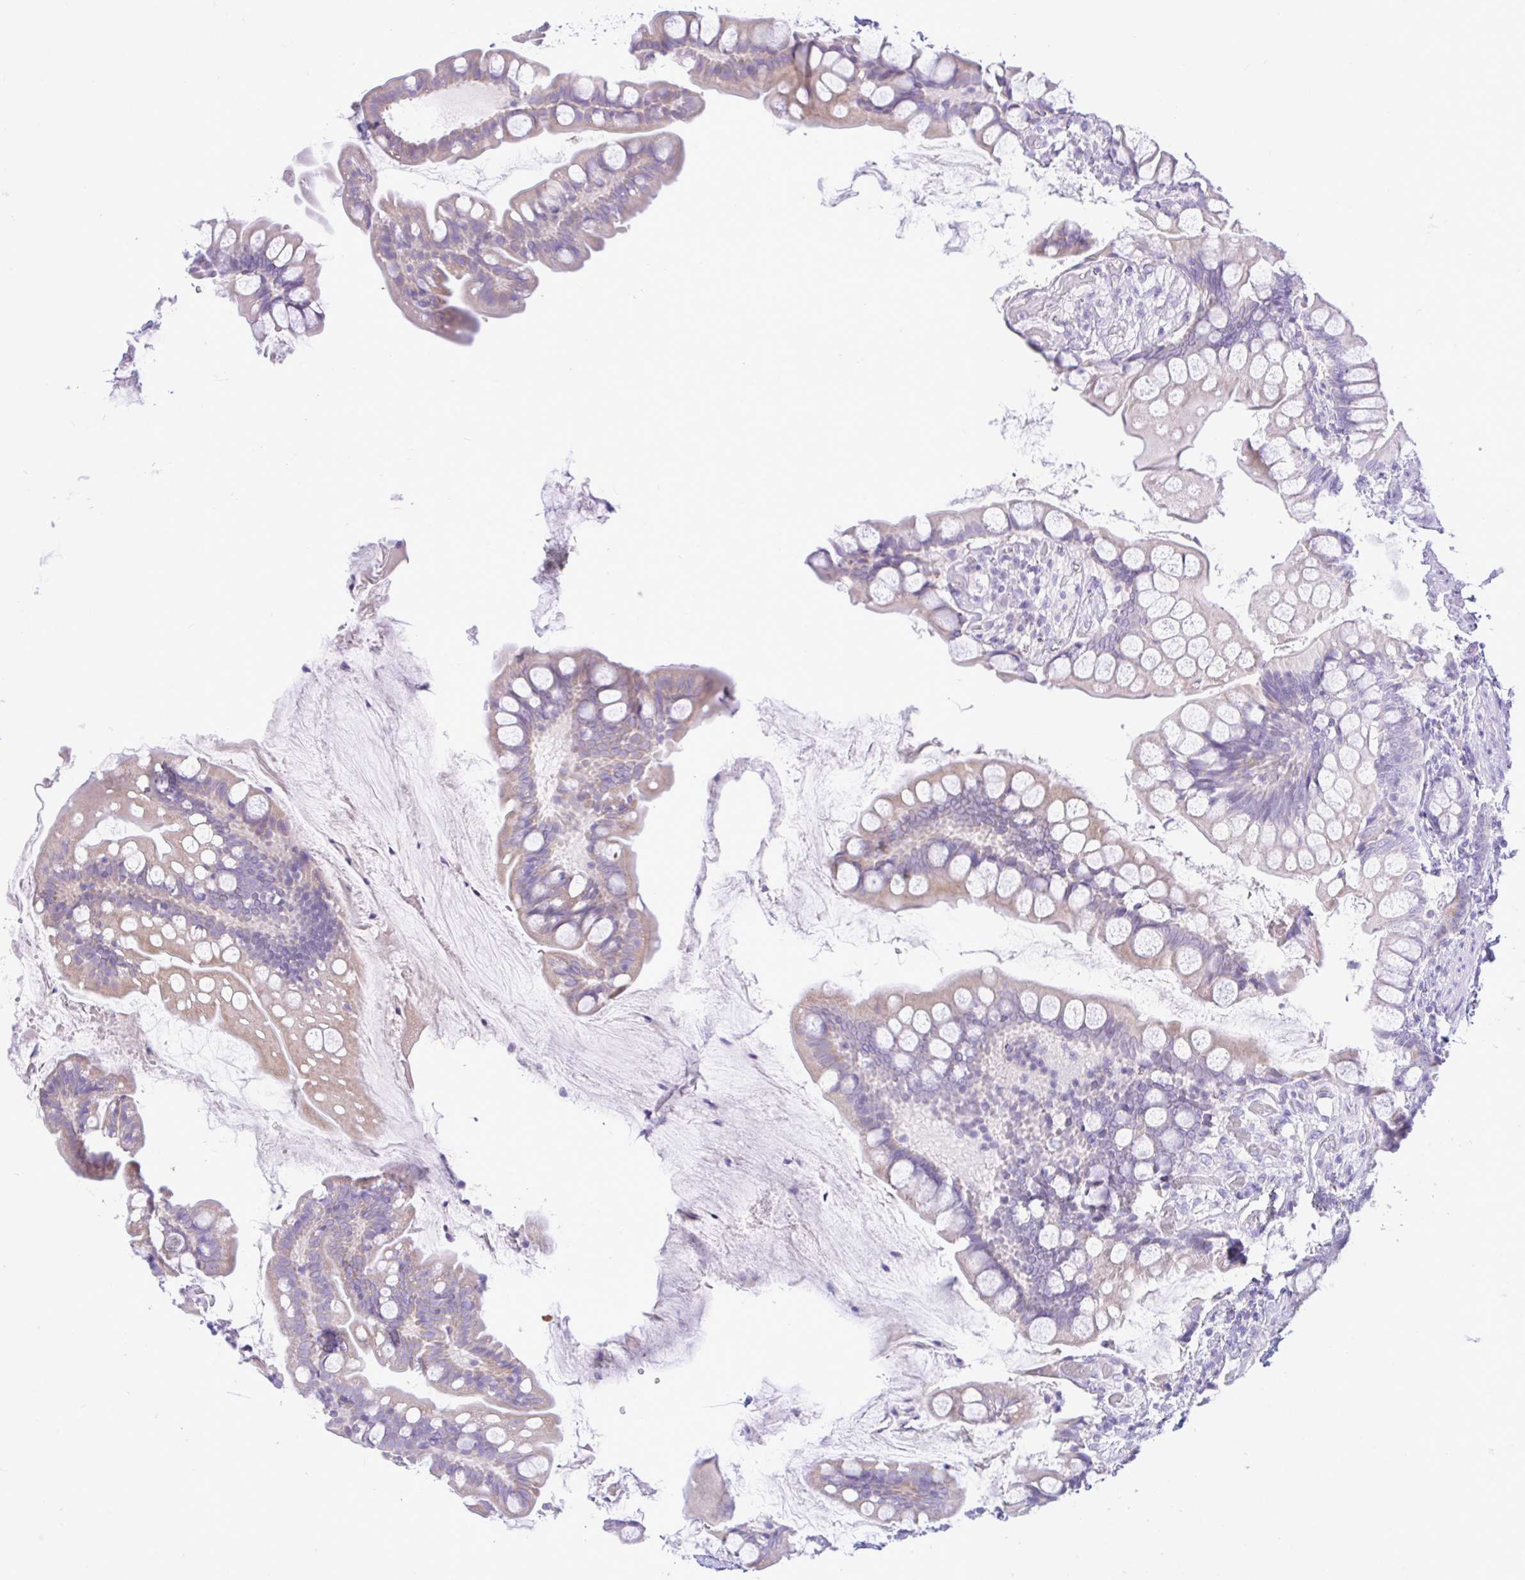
{"staining": {"intensity": "weak", "quantity": "<25%", "location": "cytoplasmic/membranous"}, "tissue": "small intestine", "cell_type": "Glandular cells", "image_type": "normal", "snomed": [{"axis": "morphology", "description": "Normal tissue, NOS"}, {"axis": "topography", "description": "Small intestine"}], "caption": "Protein analysis of benign small intestine demonstrates no significant staining in glandular cells.", "gene": "ZNF101", "patient": {"sex": "male", "age": 70}}